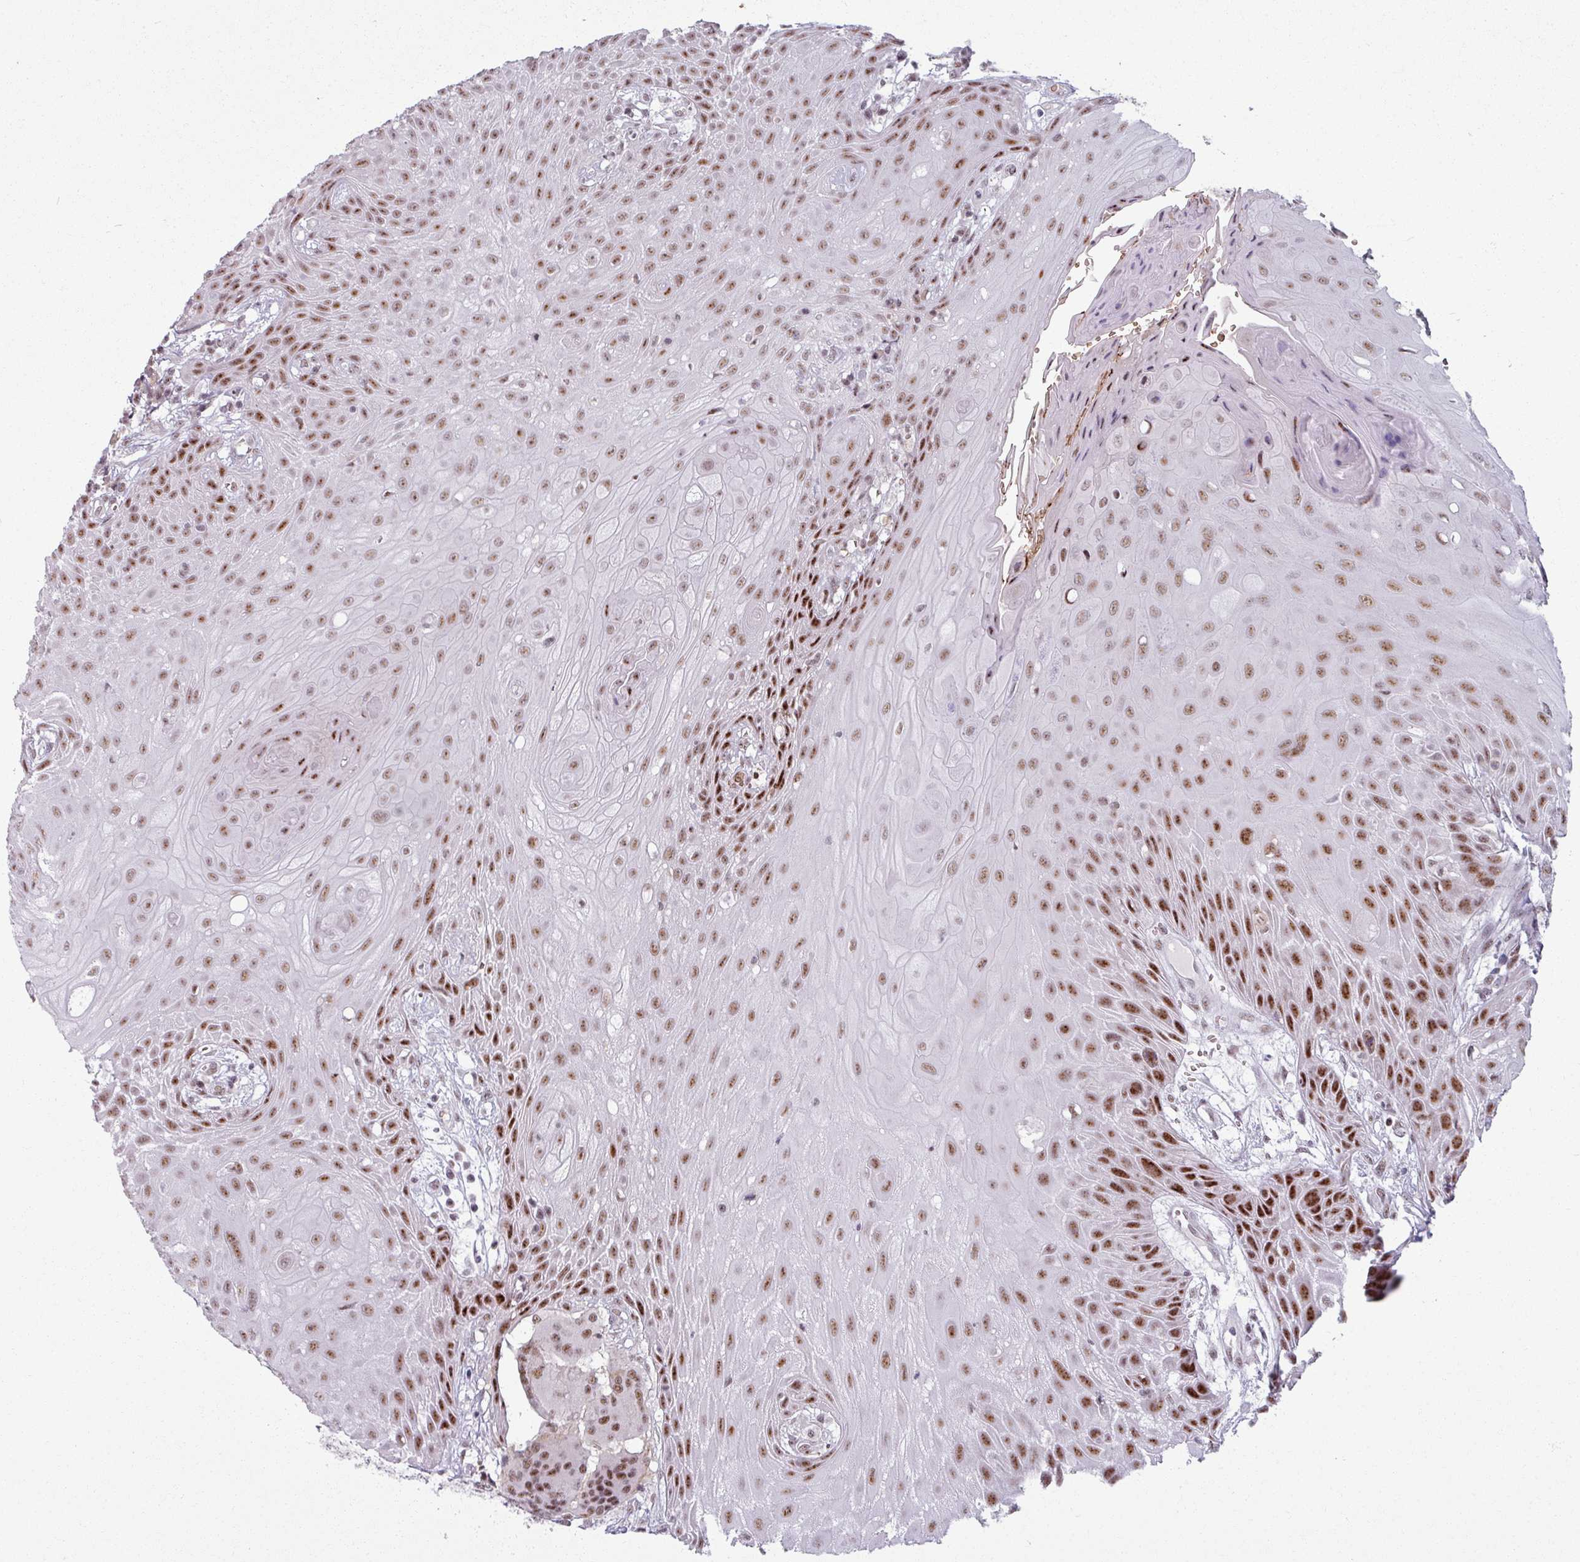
{"staining": {"intensity": "moderate", "quantity": ">75%", "location": "nuclear"}, "tissue": "head and neck cancer", "cell_type": "Tumor cells", "image_type": "cancer", "snomed": [{"axis": "morphology", "description": "Squamous cell carcinoma, NOS"}, {"axis": "topography", "description": "Head-Neck"}], "caption": "A photomicrograph showing moderate nuclear expression in approximately >75% of tumor cells in head and neck cancer, as visualized by brown immunohistochemical staining.", "gene": "NCOR1", "patient": {"sex": "female", "age": 73}}